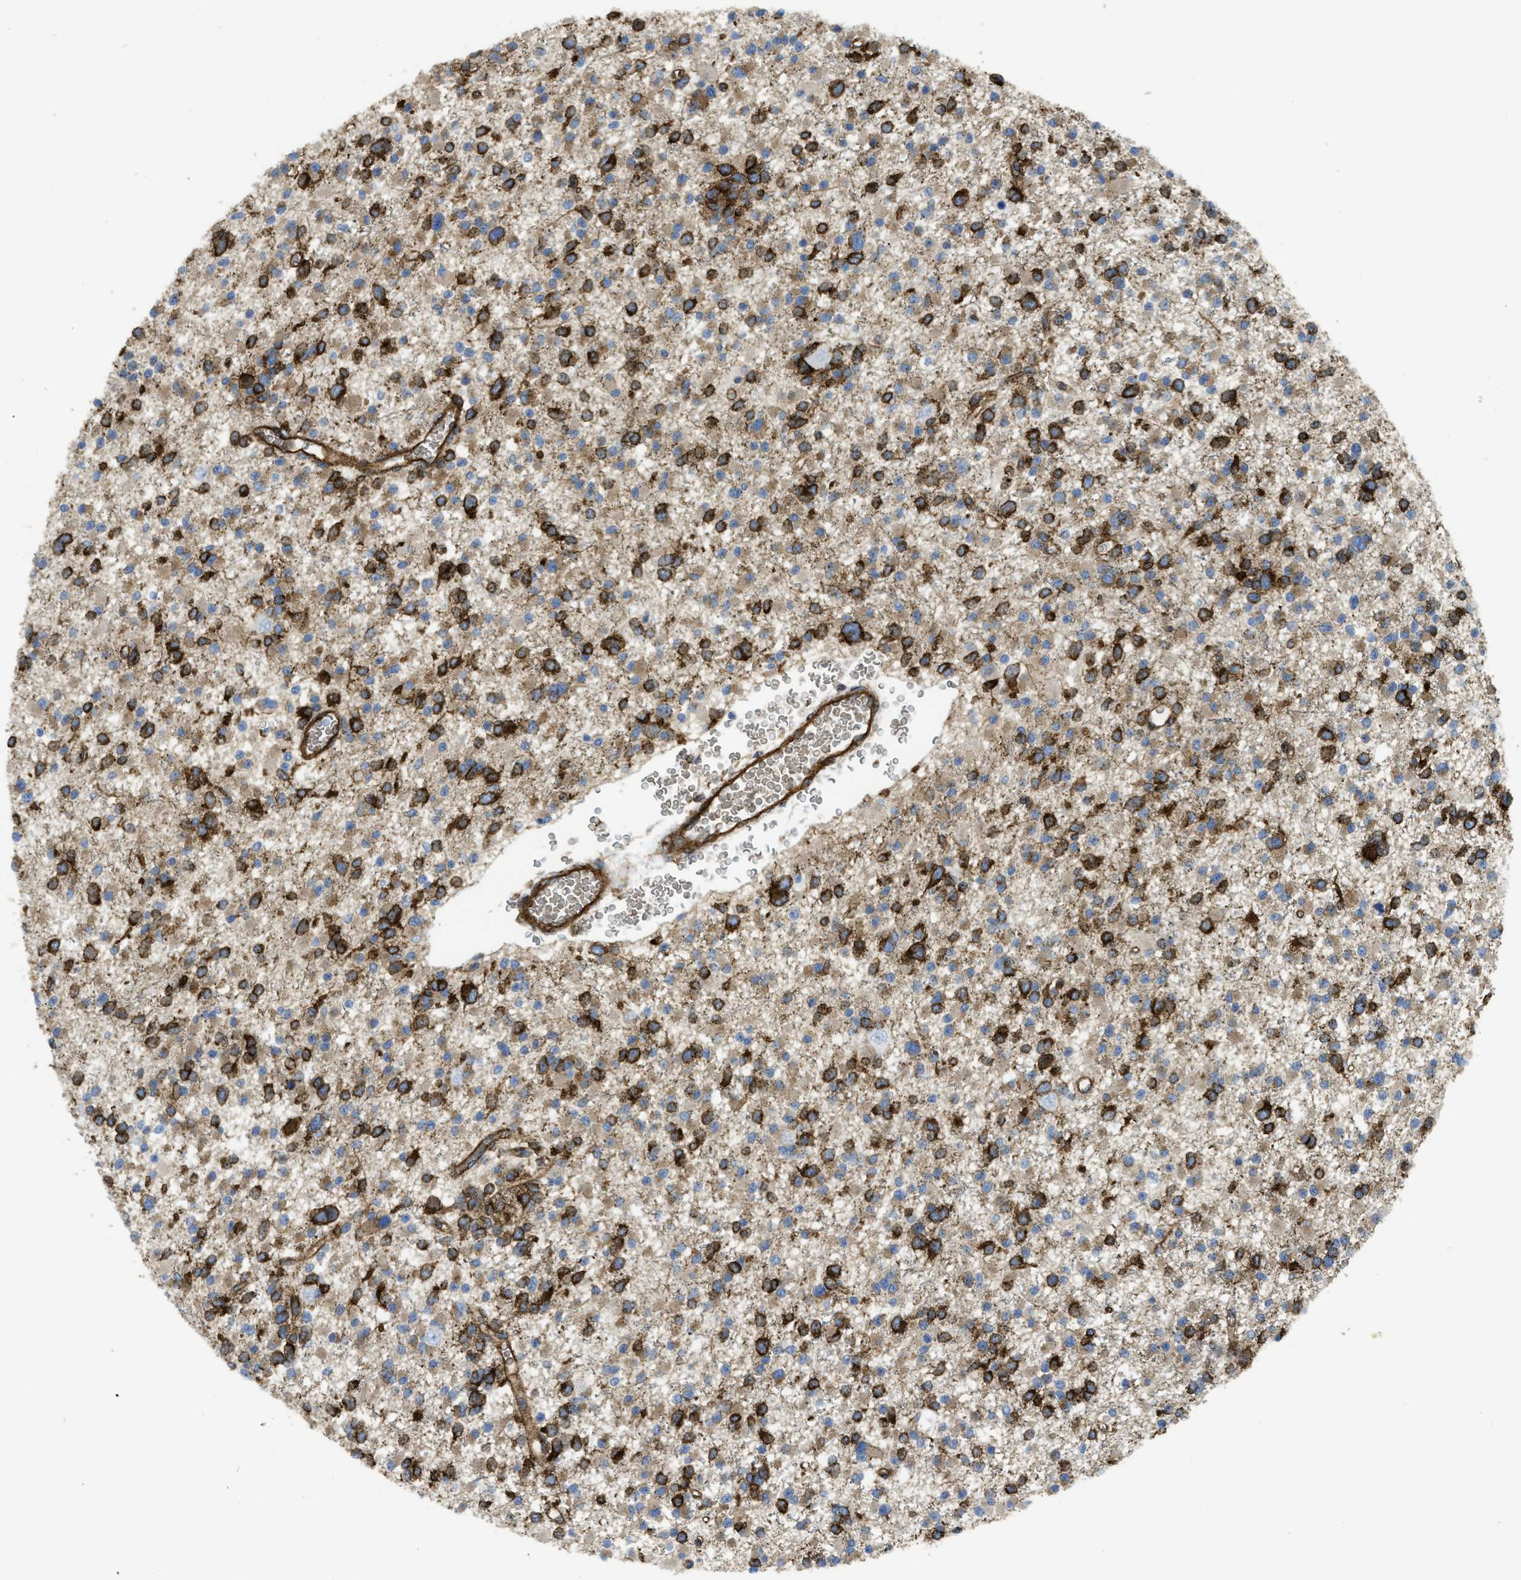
{"staining": {"intensity": "strong", "quantity": "25%-75%", "location": "cytoplasmic/membranous"}, "tissue": "glioma", "cell_type": "Tumor cells", "image_type": "cancer", "snomed": [{"axis": "morphology", "description": "Glioma, malignant, Low grade"}, {"axis": "topography", "description": "Brain"}], "caption": "Approximately 25%-75% of tumor cells in human glioma demonstrate strong cytoplasmic/membranous protein staining as visualized by brown immunohistochemical staining.", "gene": "HIP1", "patient": {"sex": "female", "age": 22}}